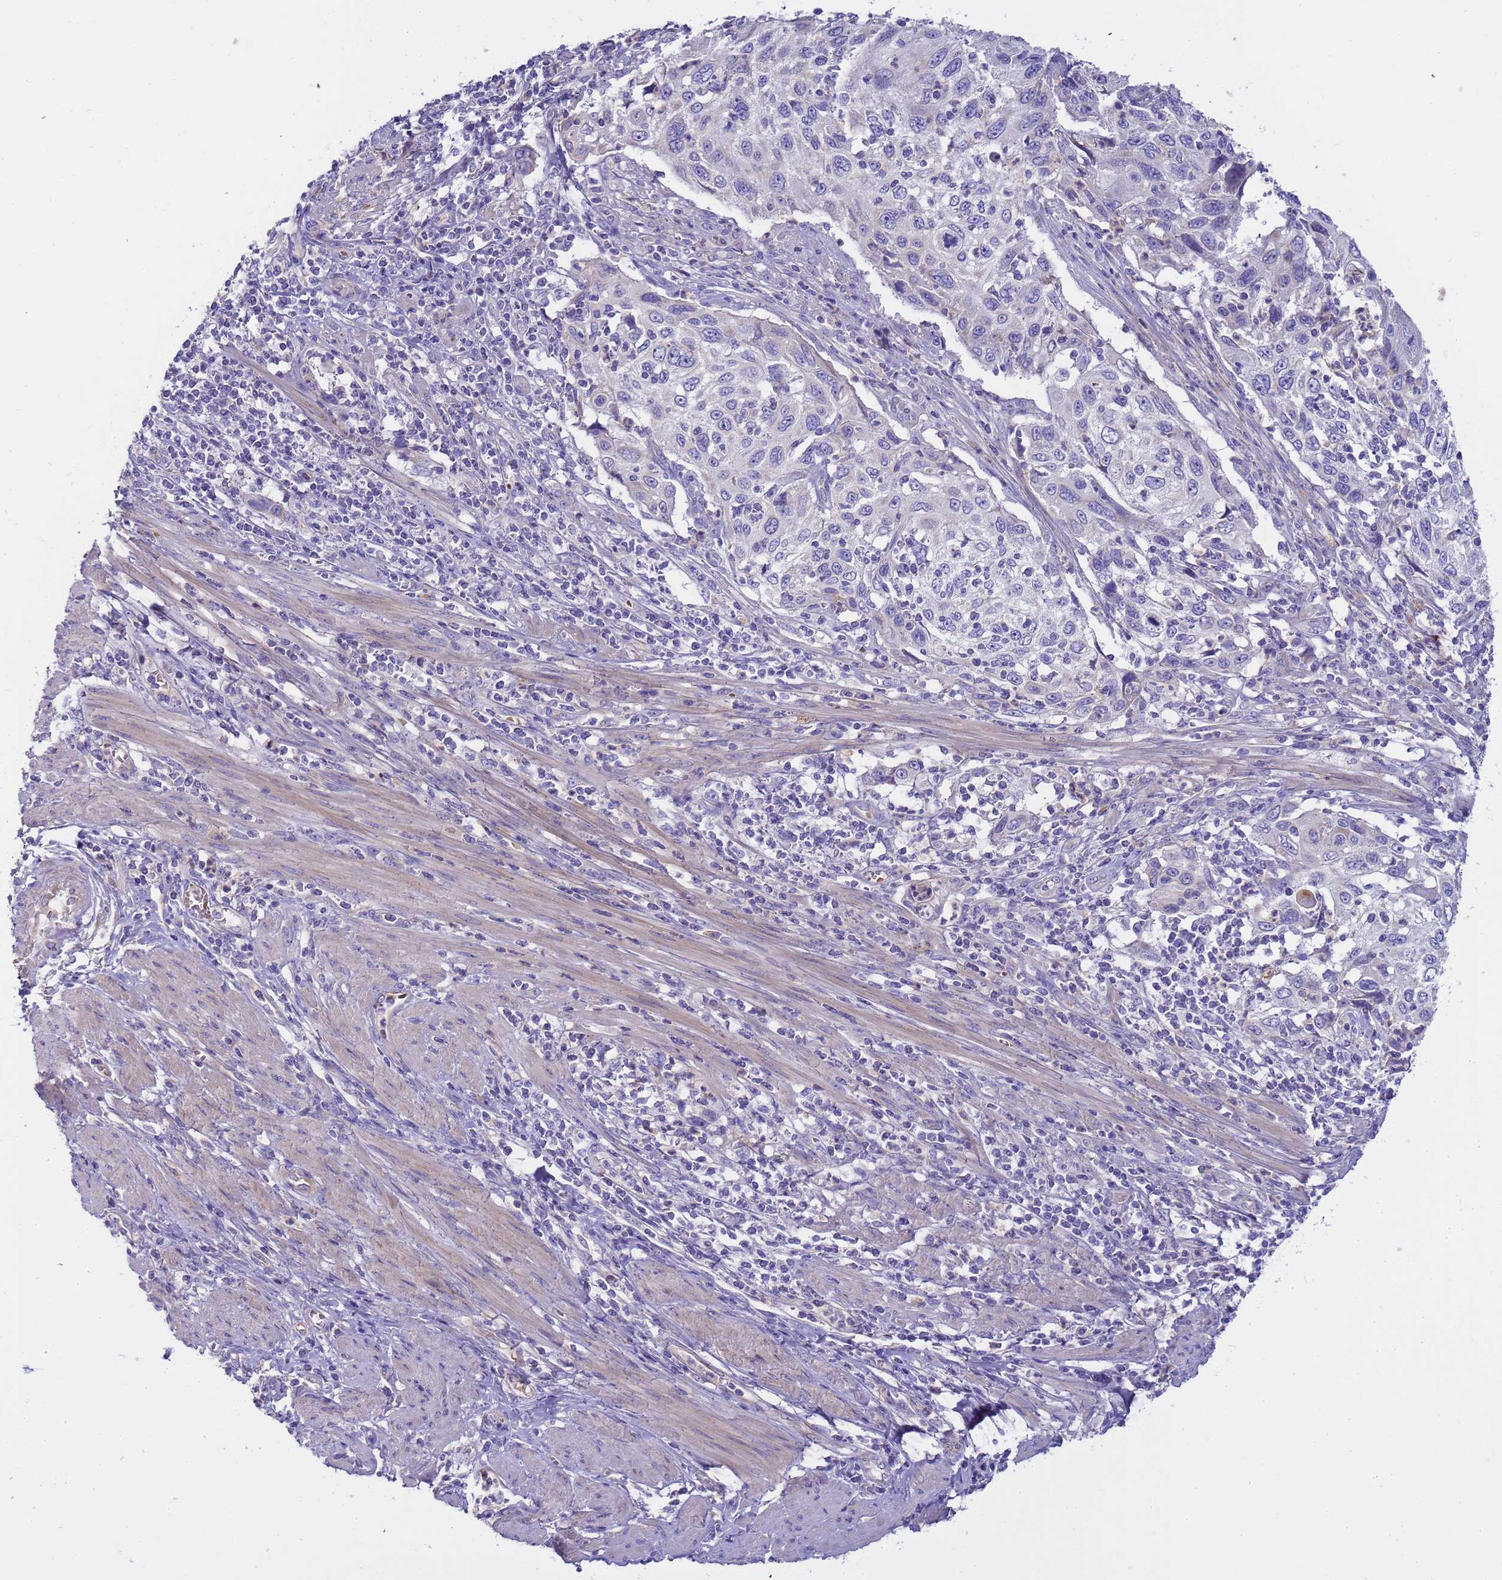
{"staining": {"intensity": "negative", "quantity": "none", "location": "none"}, "tissue": "cervical cancer", "cell_type": "Tumor cells", "image_type": "cancer", "snomed": [{"axis": "morphology", "description": "Squamous cell carcinoma, NOS"}, {"axis": "topography", "description": "Cervix"}], "caption": "A high-resolution micrograph shows immunohistochemistry staining of cervical cancer, which demonstrates no significant expression in tumor cells. Brightfield microscopy of IHC stained with DAB (3,3'-diaminobenzidine) (brown) and hematoxylin (blue), captured at high magnification.", "gene": "RIPPLY2", "patient": {"sex": "female", "age": 70}}